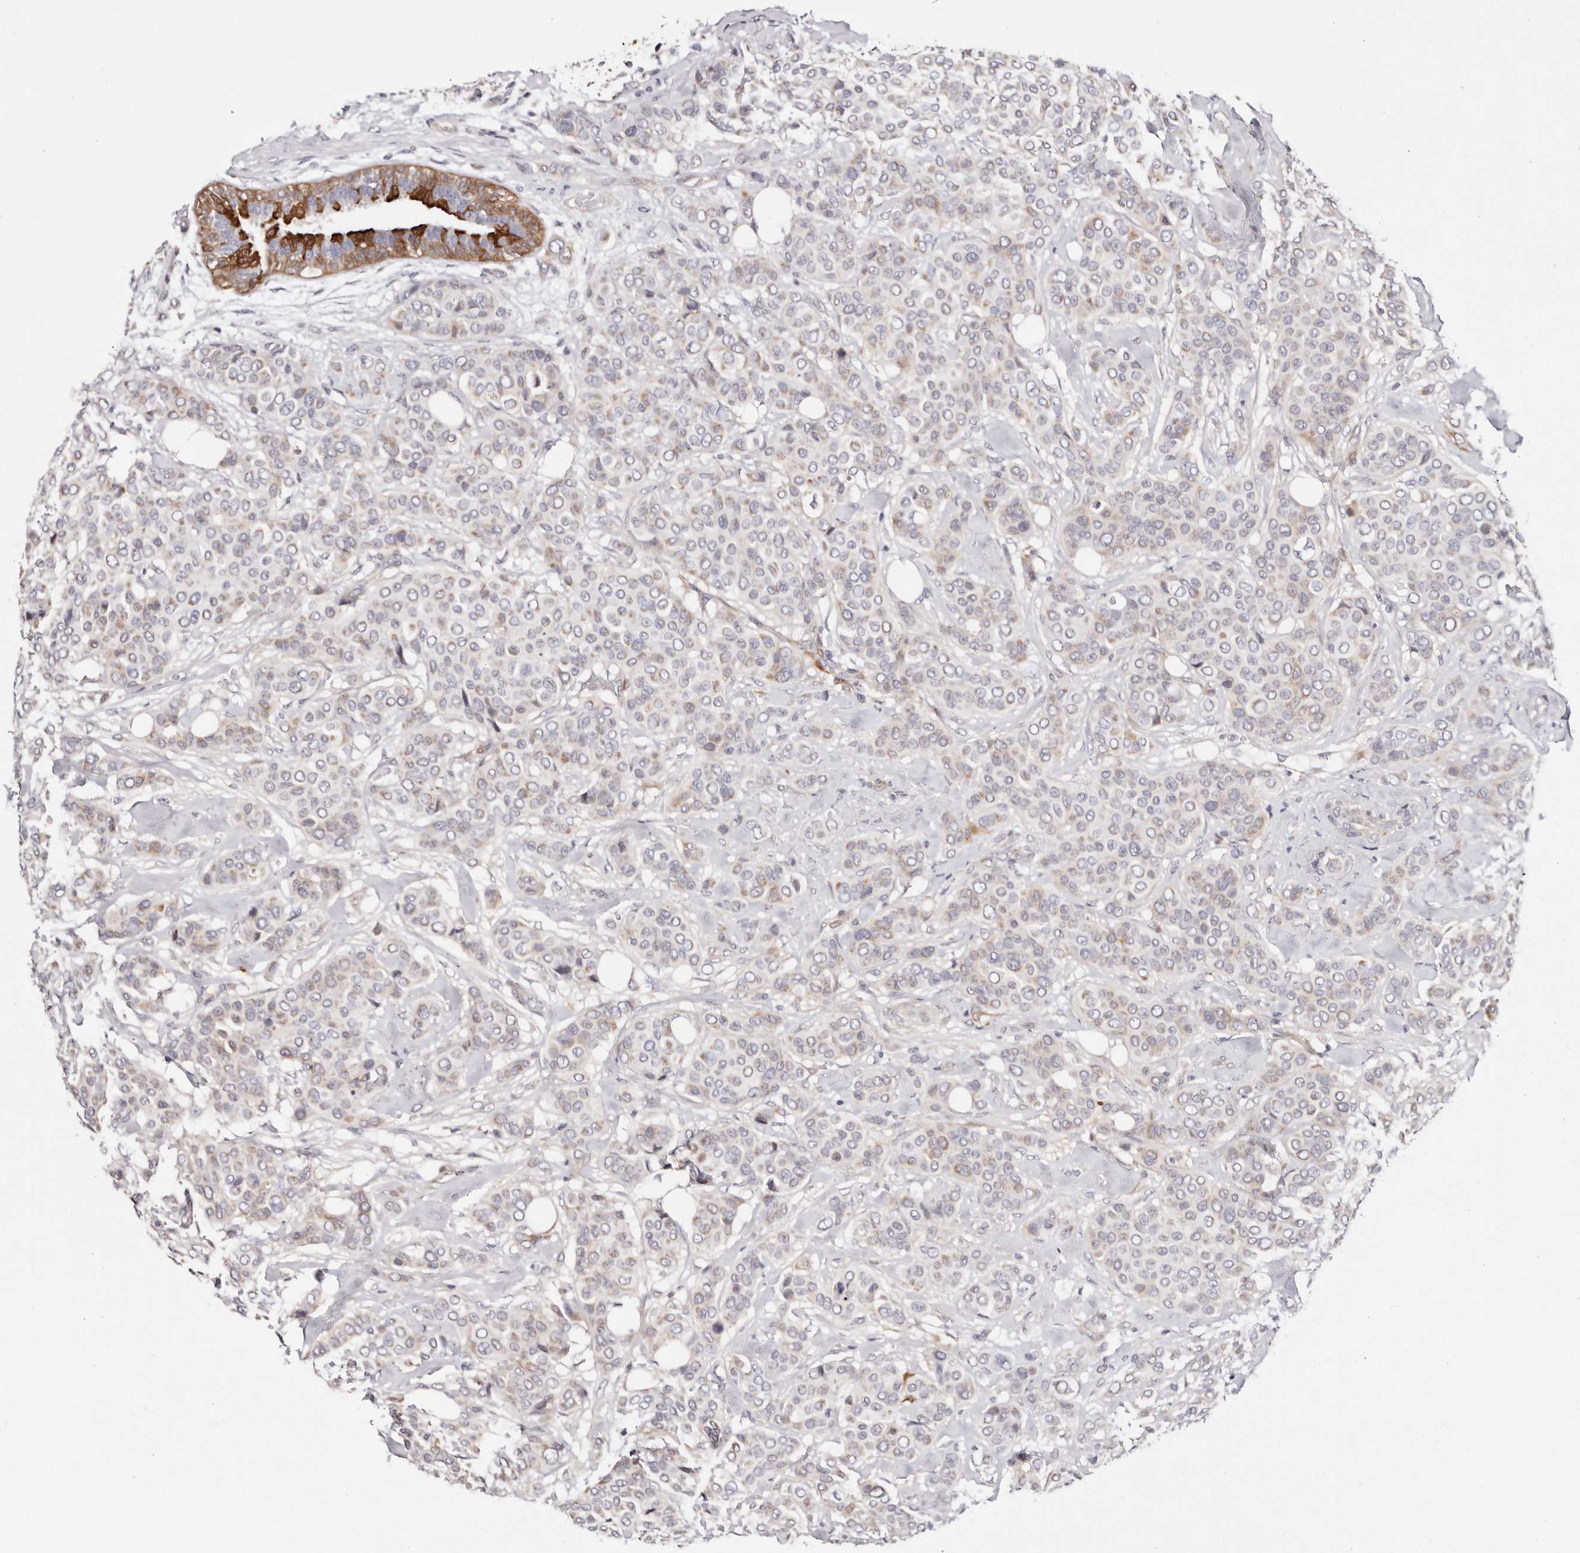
{"staining": {"intensity": "weak", "quantity": "<25%", "location": "cytoplasmic/membranous"}, "tissue": "breast cancer", "cell_type": "Tumor cells", "image_type": "cancer", "snomed": [{"axis": "morphology", "description": "Lobular carcinoma"}, {"axis": "topography", "description": "Breast"}], "caption": "IHC of breast cancer (lobular carcinoma) displays no positivity in tumor cells.", "gene": "GFOD1", "patient": {"sex": "female", "age": 51}}